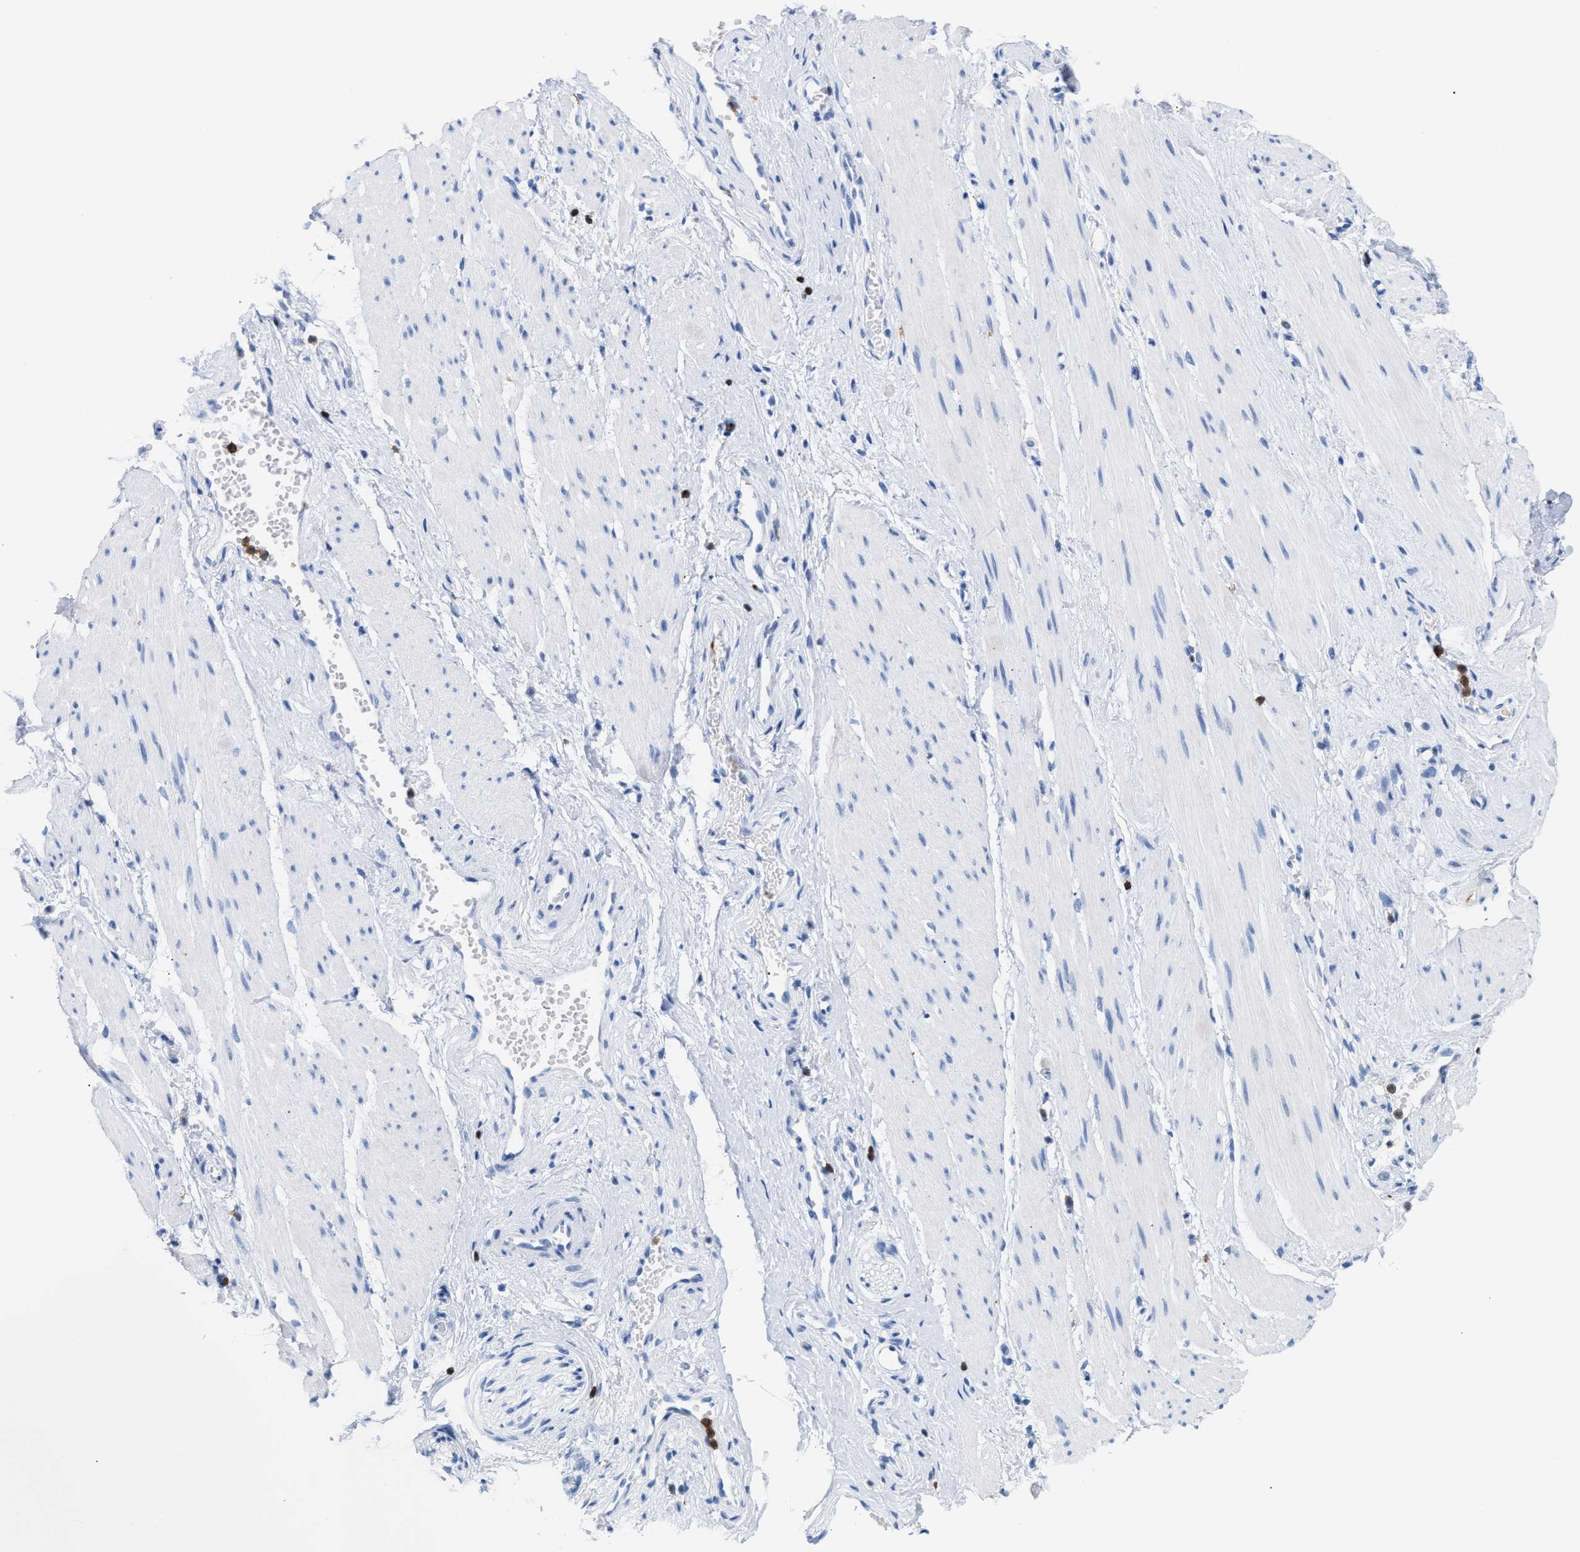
{"staining": {"intensity": "negative", "quantity": "none", "location": "none"}, "tissue": "adipose tissue", "cell_type": "Adipocytes", "image_type": "normal", "snomed": [{"axis": "morphology", "description": "Normal tissue, NOS"}, {"axis": "topography", "description": "Soft tissue"}, {"axis": "topography", "description": "Vascular tissue"}], "caption": "The image exhibits no significant expression in adipocytes of adipose tissue.", "gene": "LCP1", "patient": {"sex": "female", "age": 35}}